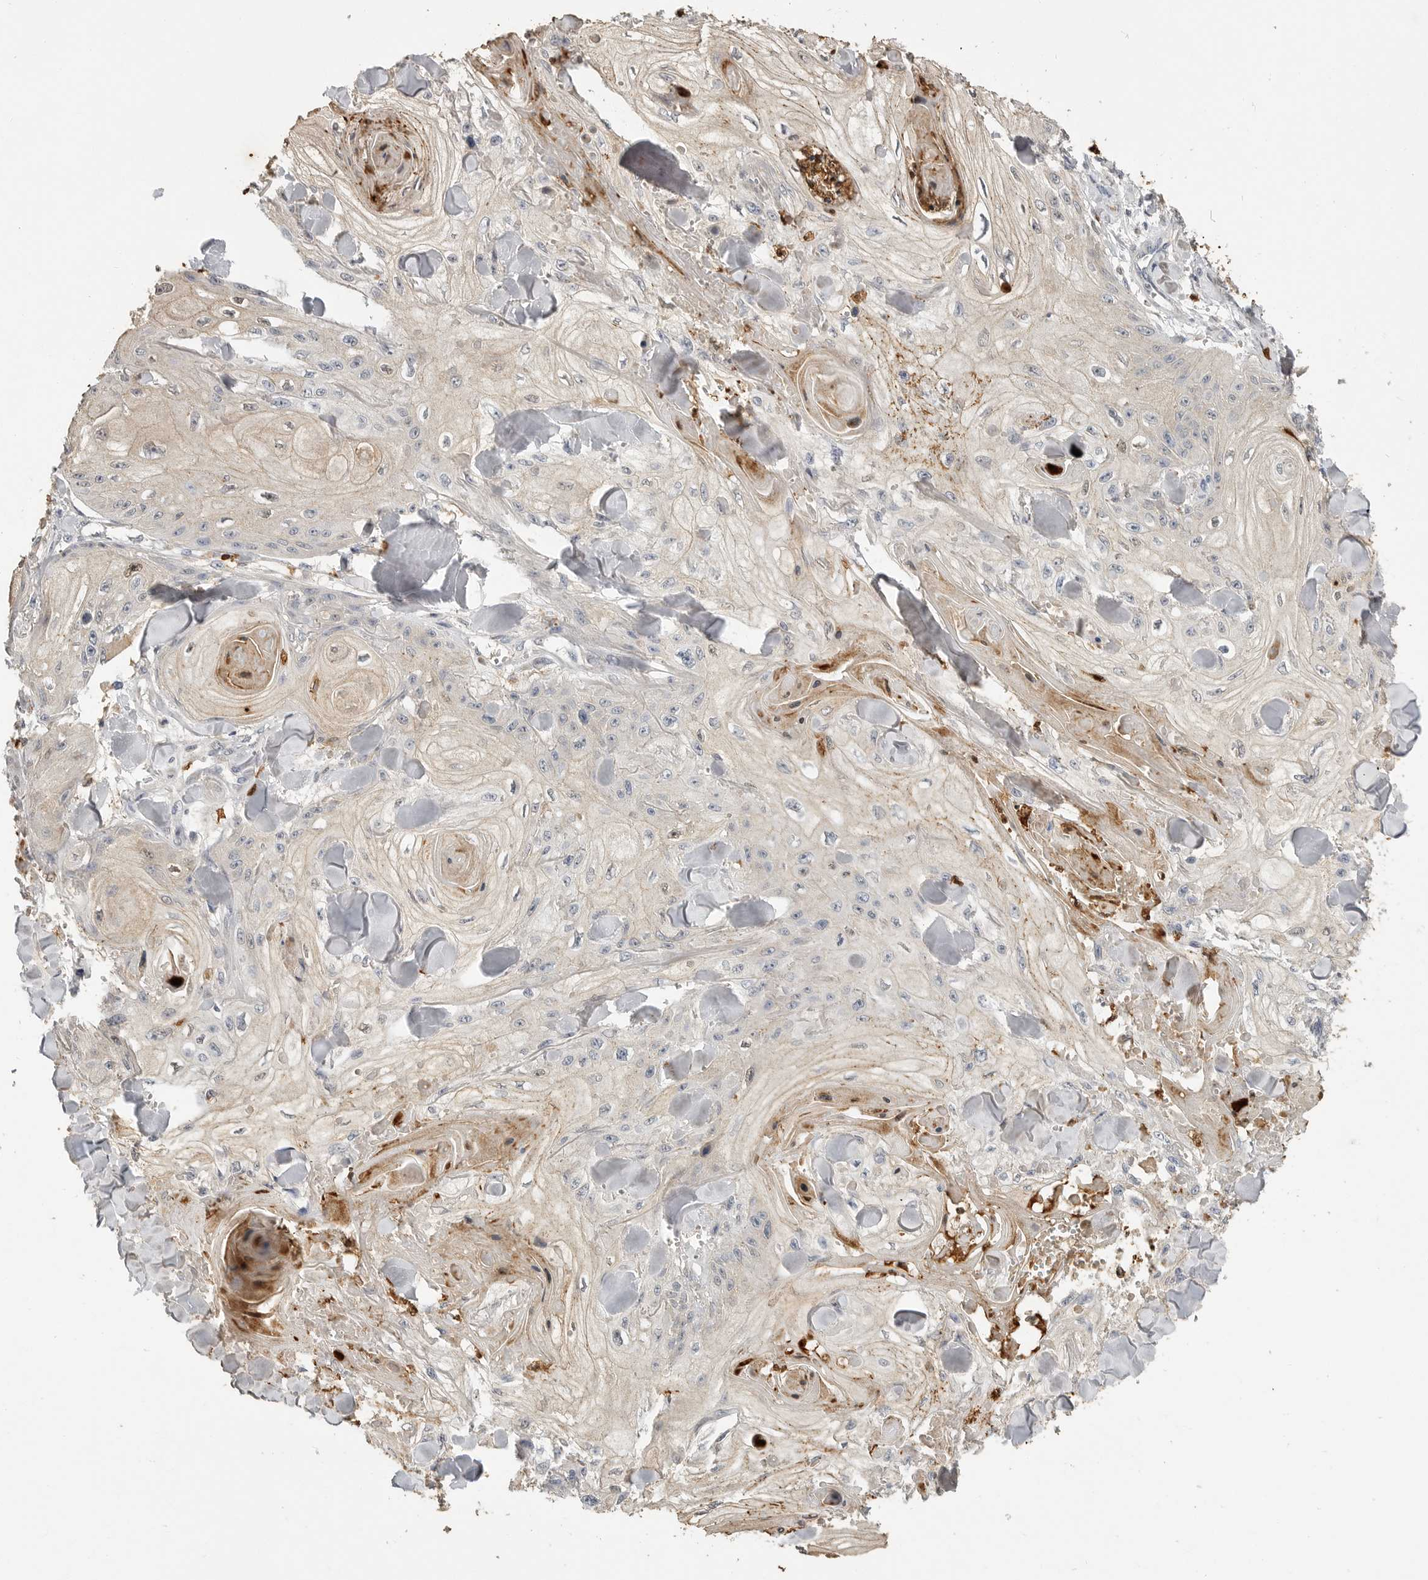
{"staining": {"intensity": "weak", "quantity": "<25%", "location": "cytoplasmic/membranous"}, "tissue": "skin cancer", "cell_type": "Tumor cells", "image_type": "cancer", "snomed": [{"axis": "morphology", "description": "Squamous cell carcinoma, NOS"}, {"axis": "topography", "description": "Skin"}], "caption": "Human skin cancer stained for a protein using immunohistochemistry (IHC) shows no staining in tumor cells.", "gene": "LTBR", "patient": {"sex": "male", "age": 74}}